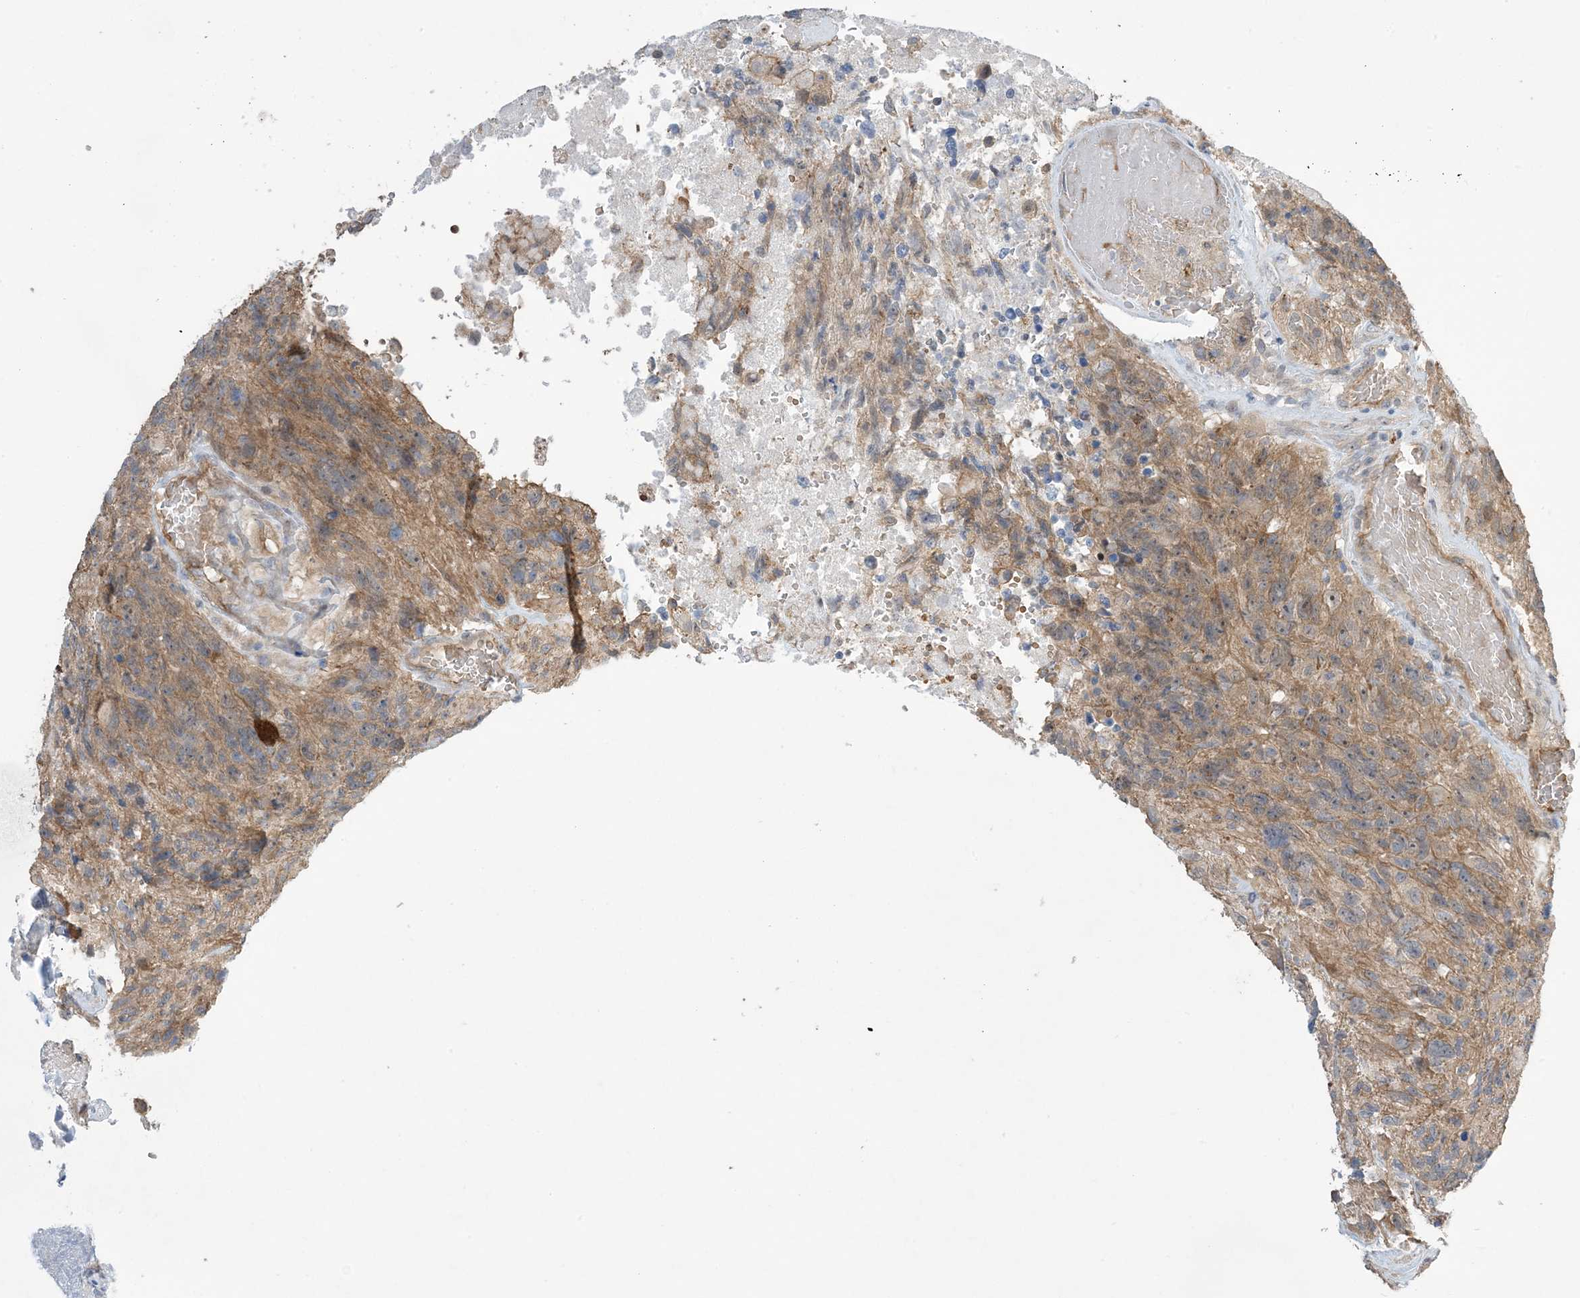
{"staining": {"intensity": "weak", "quantity": "25%-75%", "location": "cytoplasmic/membranous"}, "tissue": "glioma", "cell_type": "Tumor cells", "image_type": "cancer", "snomed": [{"axis": "morphology", "description": "Glioma, malignant, High grade"}, {"axis": "topography", "description": "Brain"}], "caption": "The histopathology image reveals staining of glioma, revealing weak cytoplasmic/membranous protein positivity (brown color) within tumor cells.", "gene": "AOC1", "patient": {"sex": "male", "age": 69}}